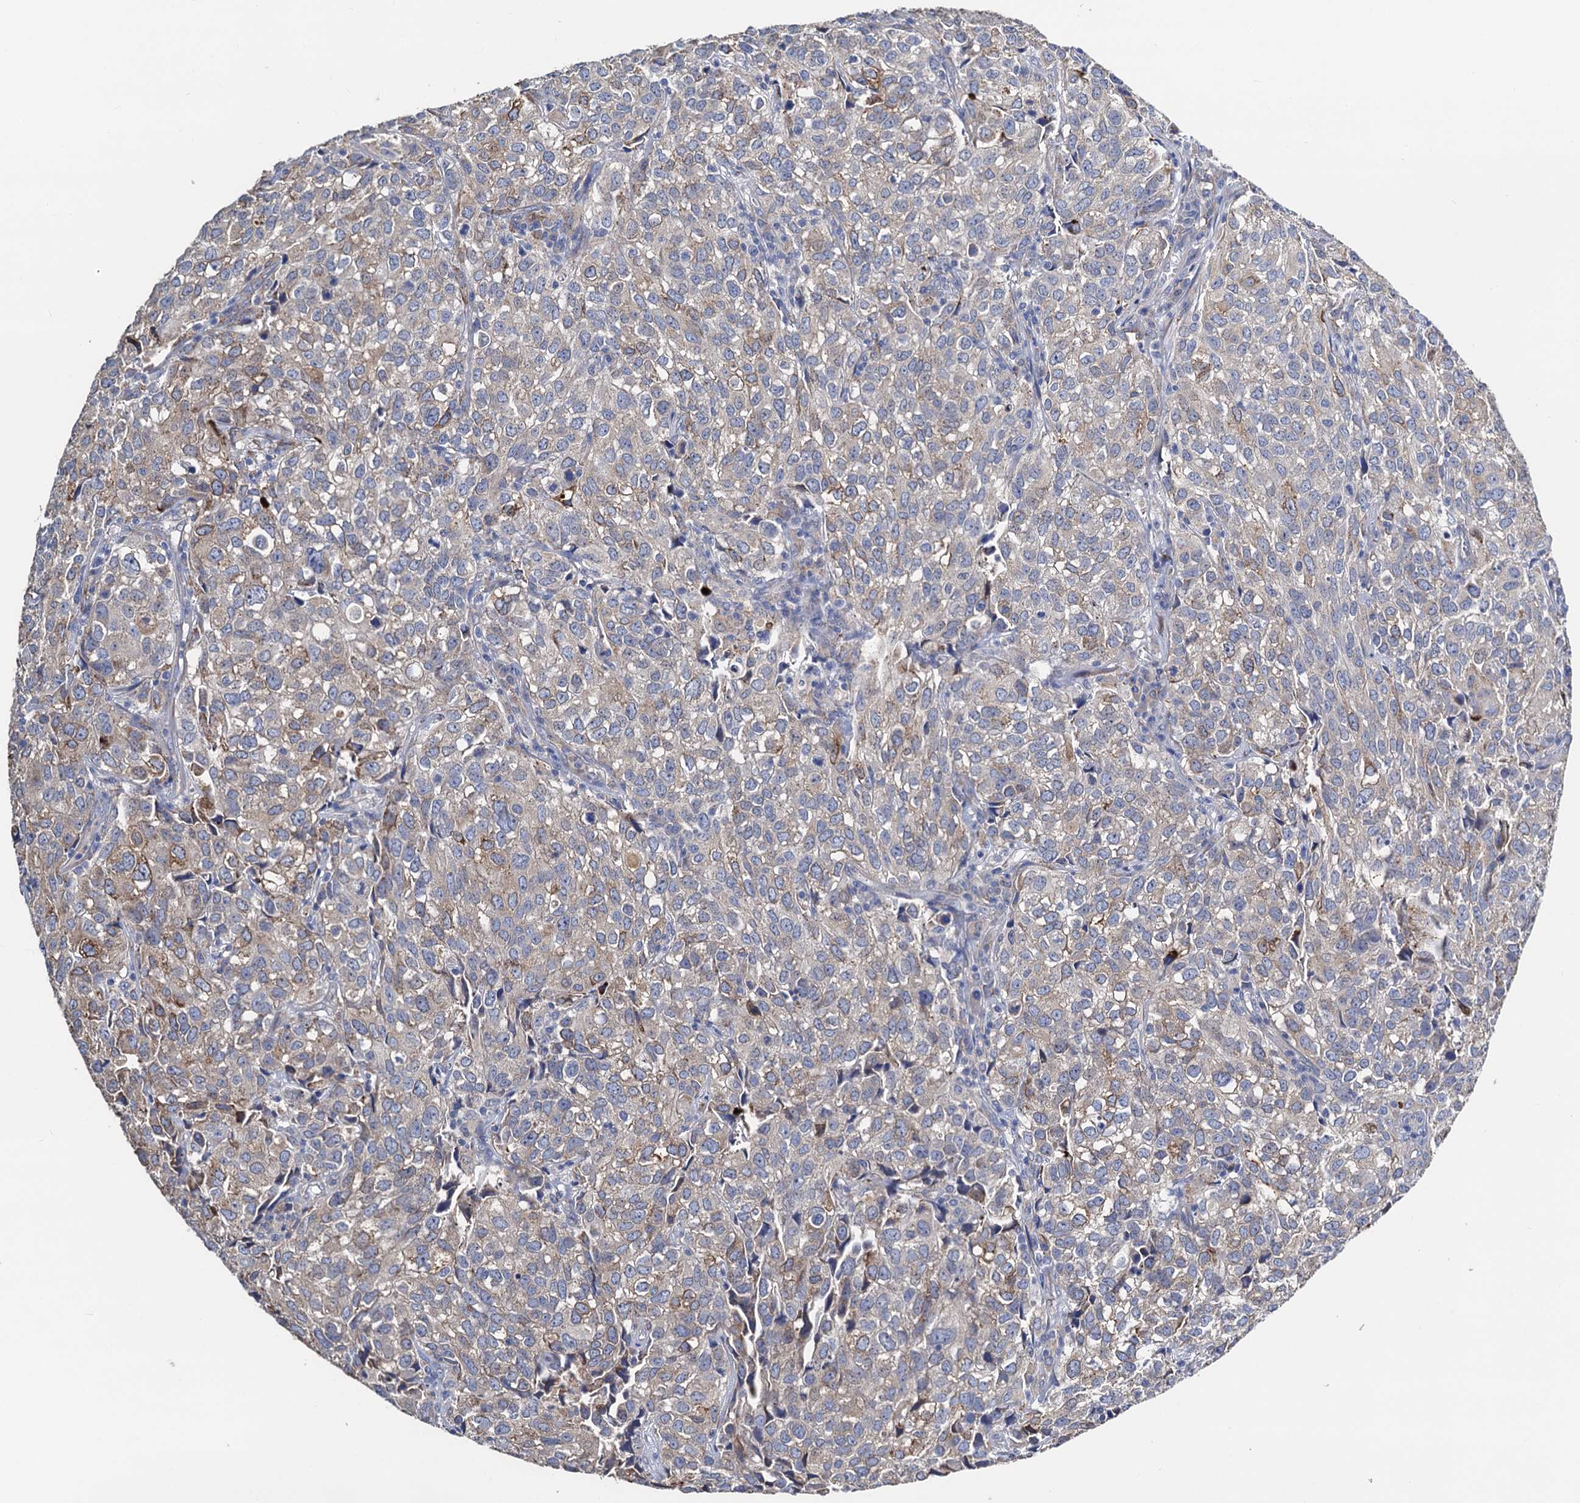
{"staining": {"intensity": "weak", "quantity": "25%-75%", "location": "cytoplasmic/membranous"}, "tissue": "urothelial cancer", "cell_type": "Tumor cells", "image_type": "cancer", "snomed": [{"axis": "morphology", "description": "Urothelial carcinoma, High grade"}, {"axis": "topography", "description": "Urinary bladder"}], "caption": "A histopathology image of urothelial cancer stained for a protein displays weak cytoplasmic/membranous brown staining in tumor cells. (Stains: DAB in brown, nuclei in blue, Microscopy: brightfield microscopy at high magnification).", "gene": "FREM3", "patient": {"sex": "female", "age": 75}}